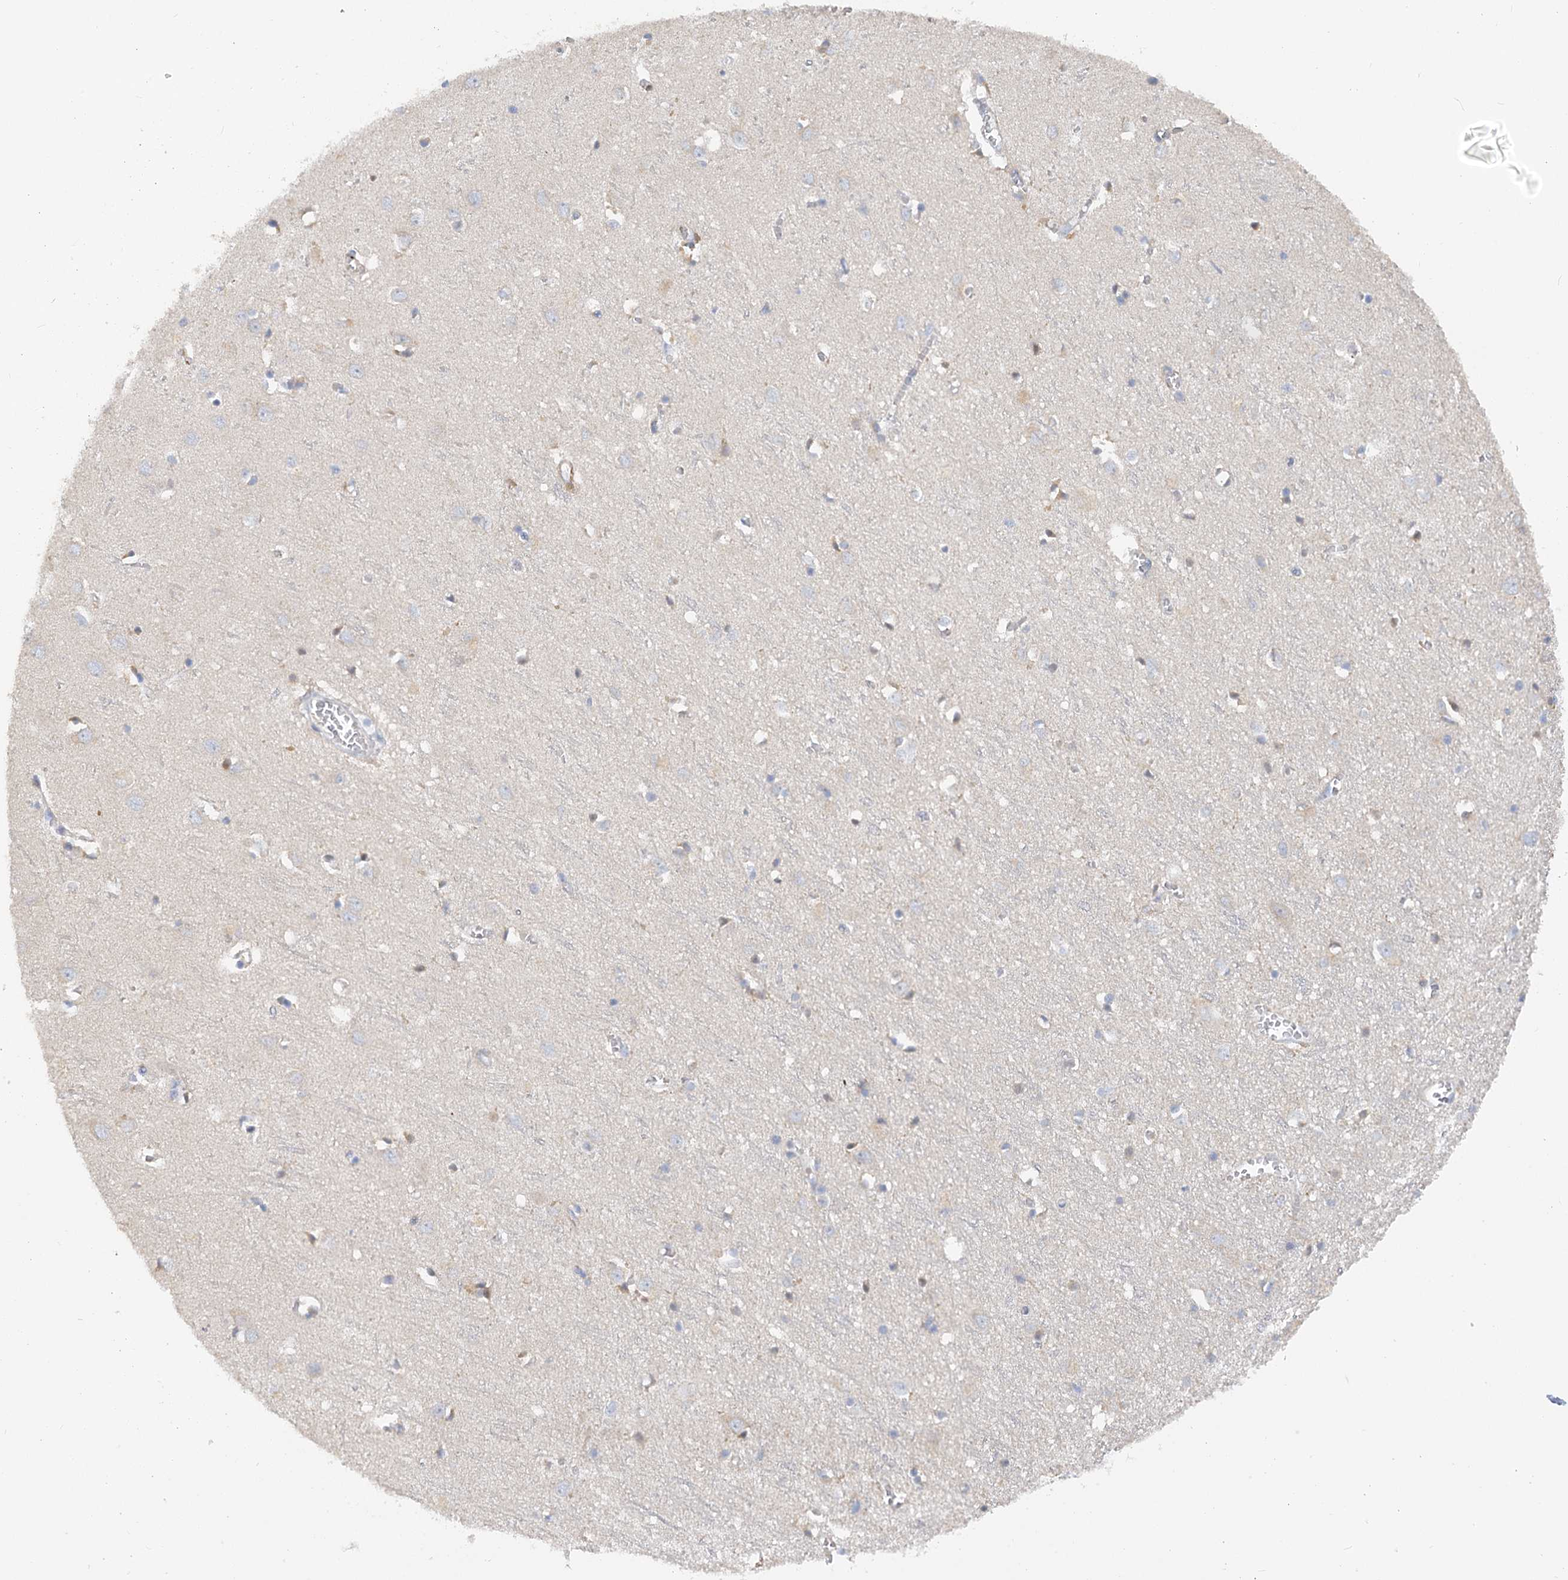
{"staining": {"intensity": "weak", "quantity": "<25%", "location": "cytoplasmic/membranous"}, "tissue": "cerebral cortex", "cell_type": "Endothelial cells", "image_type": "normal", "snomed": [{"axis": "morphology", "description": "Normal tissue, NOS"}, {"axis": "topography", "description": "Cerebral cortex"}], "caption": "A histopathology image of human cerebral cortex is negative for staining in endothelial cells. (DAB (3,3'-diaminobenzidine) immunohistochemistry (IHC) with hematoxylin counter stain).", "gene": "NELL2", "patient": {"sex": "female", "age": 64}}